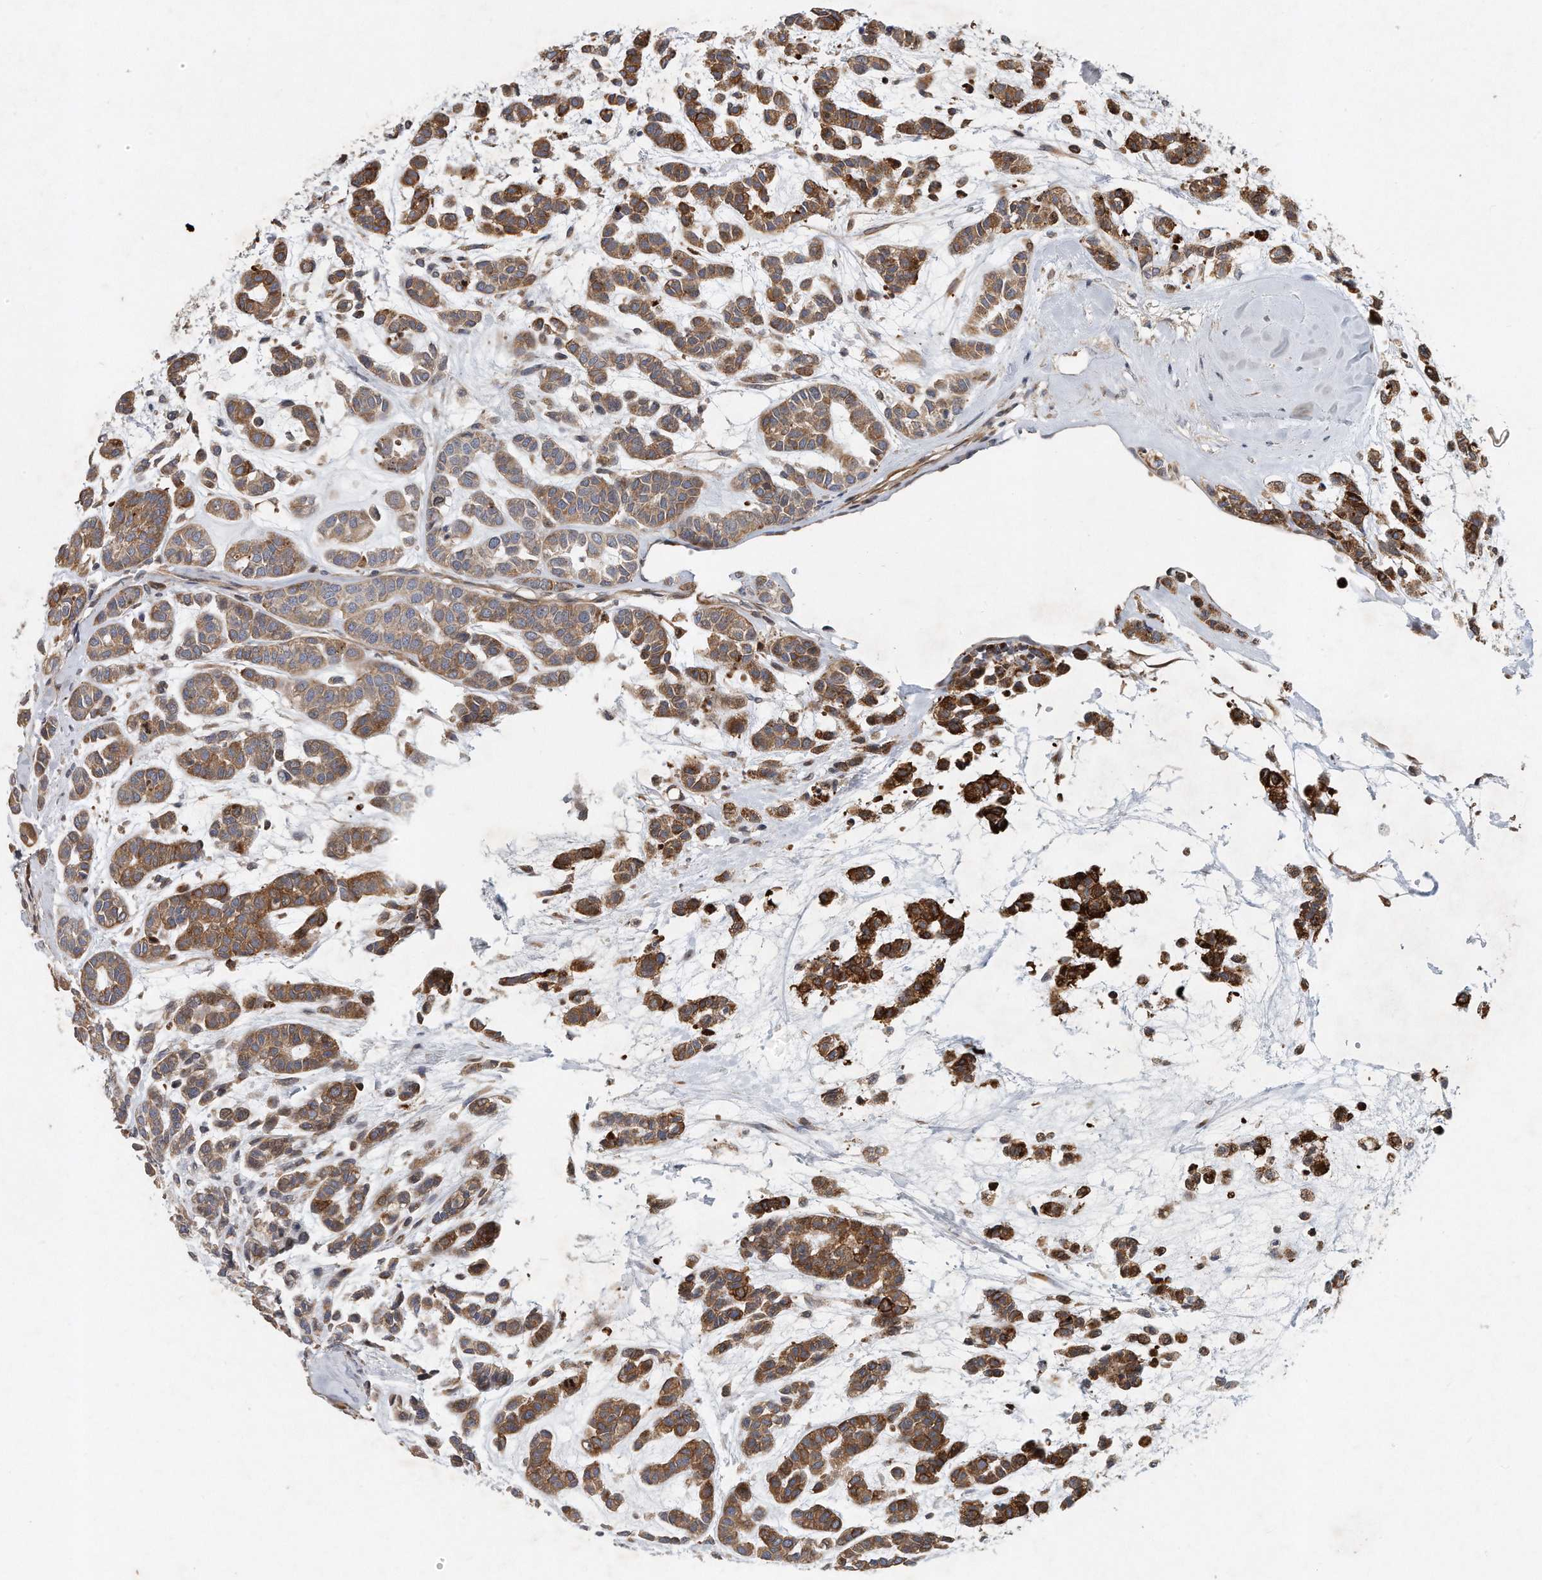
{"staining": {"intensity": "moderate", "quantity": ">75%", "location": "cytoplasmic/membranous"}, "tissue": "head and neck cancer", "cell_type": "Tumor cells", "image_type": "cancer", "snomed": [{"axis": "morphology", "description": "Adenocarcinoma, NOS"}, {"axis": "morphology", "description": "Adenoma, NOS"}, {"axis": "topography", "description": "Head-Neck"}], "caption": "This is a photomicrograph of immunohistochemistry (IHC) staining of head and neck cancer, which shows moderate positivity in the cytoplasmic/membranous of tumor cells.", "gene": "PCDH8", "patient": {"sex": "female", "age": 55}}